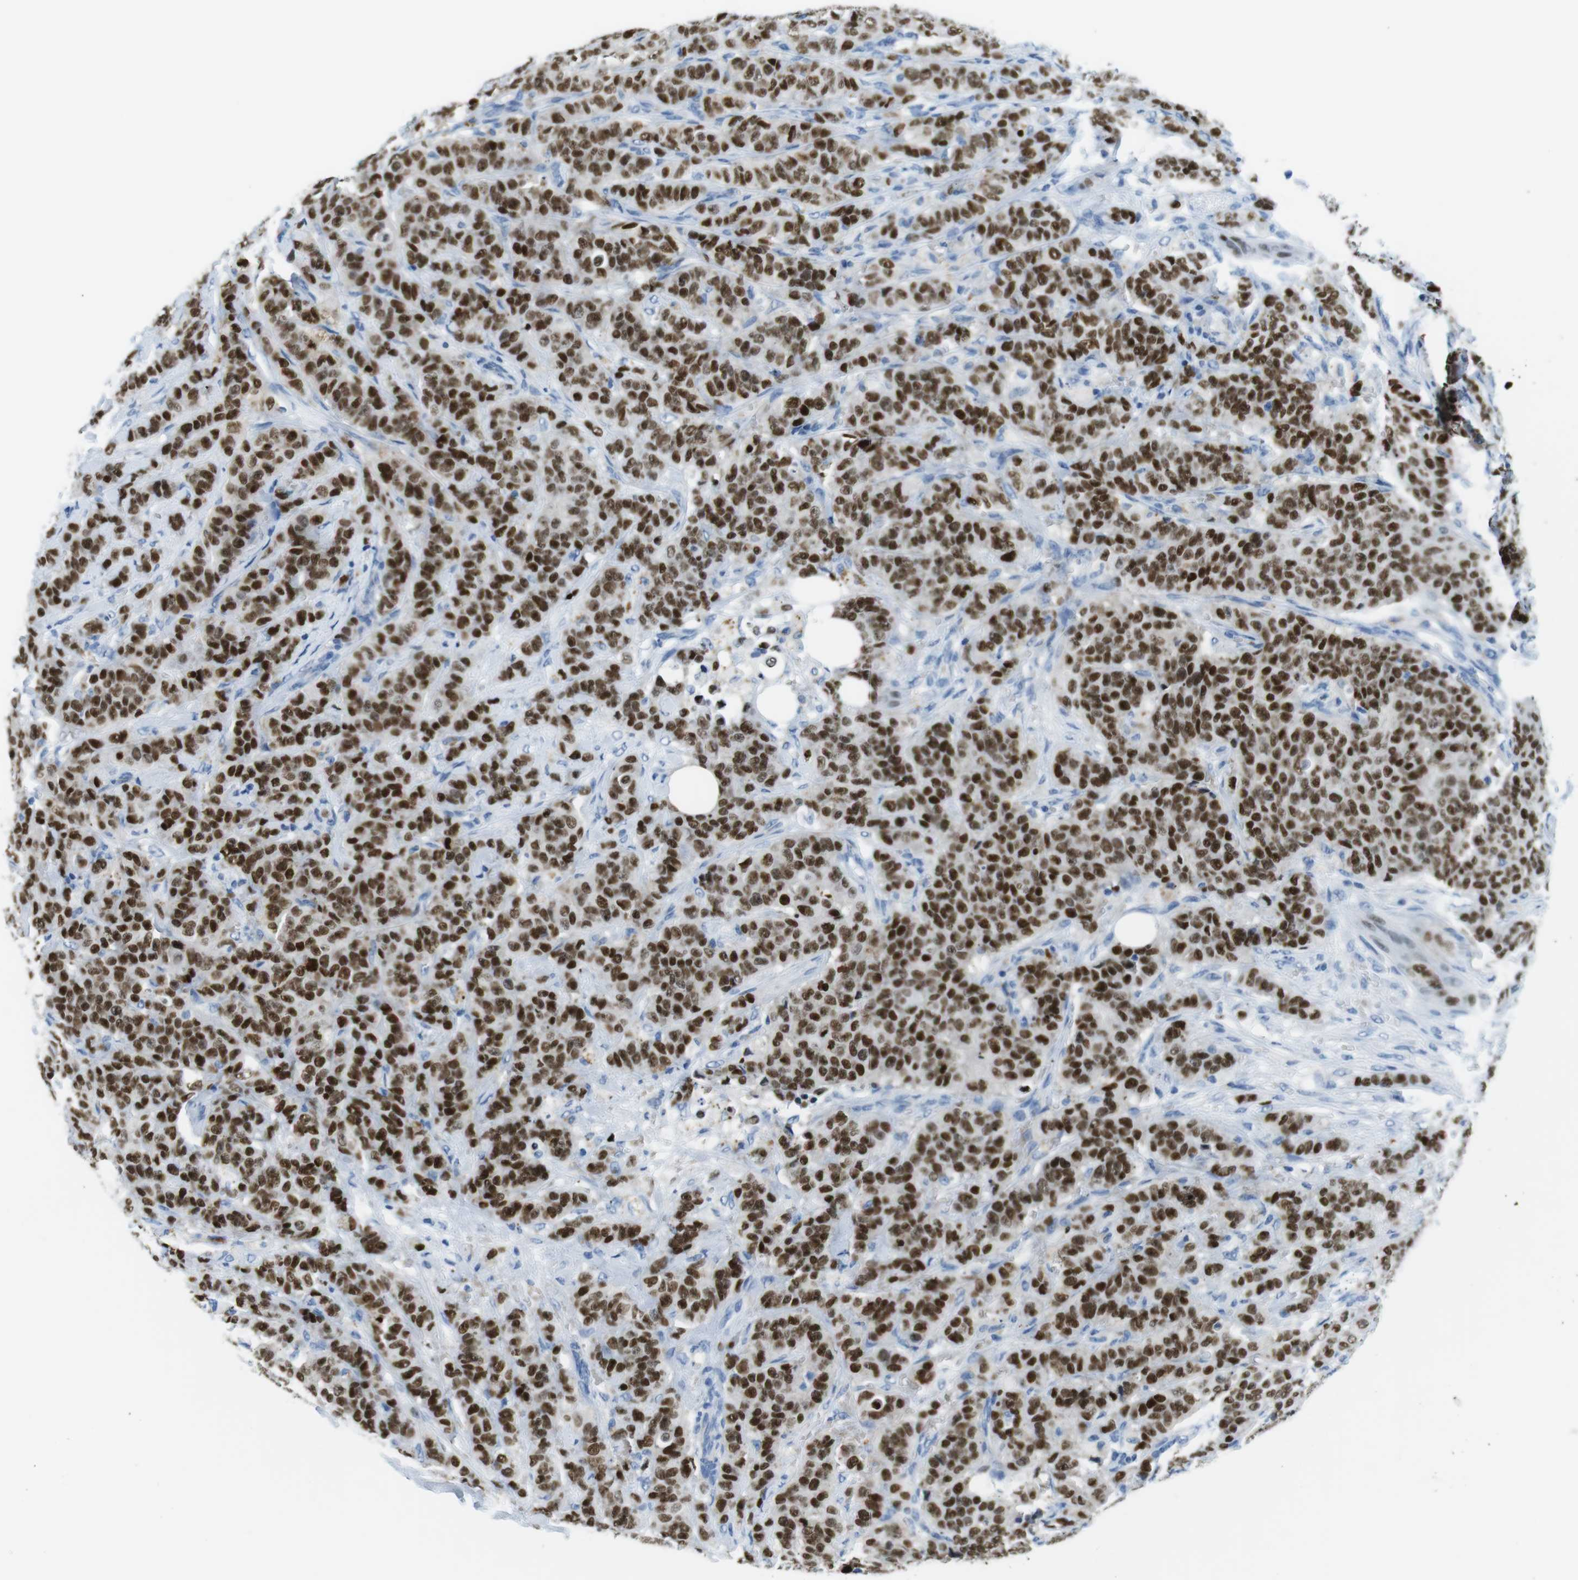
{"staining": {"intensity": "strong", "quantity": ">75%", "location": "nuclear"}, "tissue": "breast cancer", "cell_type": "Tumor cells", "image_type": "cancer", "snomed": [{"axis": "morphology", "description": "Normal tissue, NOS"}, {"axis": "morphology", "description": "Duct carcinoma"}, {"axis": "topography", "description": "Breast"}], "caption": "Strong nuclear positivity is identified in about >75% of tumor cells in breast cancer (infiltrating ductal carcinoma).", "gene": "TFAP2C", "patient": {"sex": "female", "age": 40}}